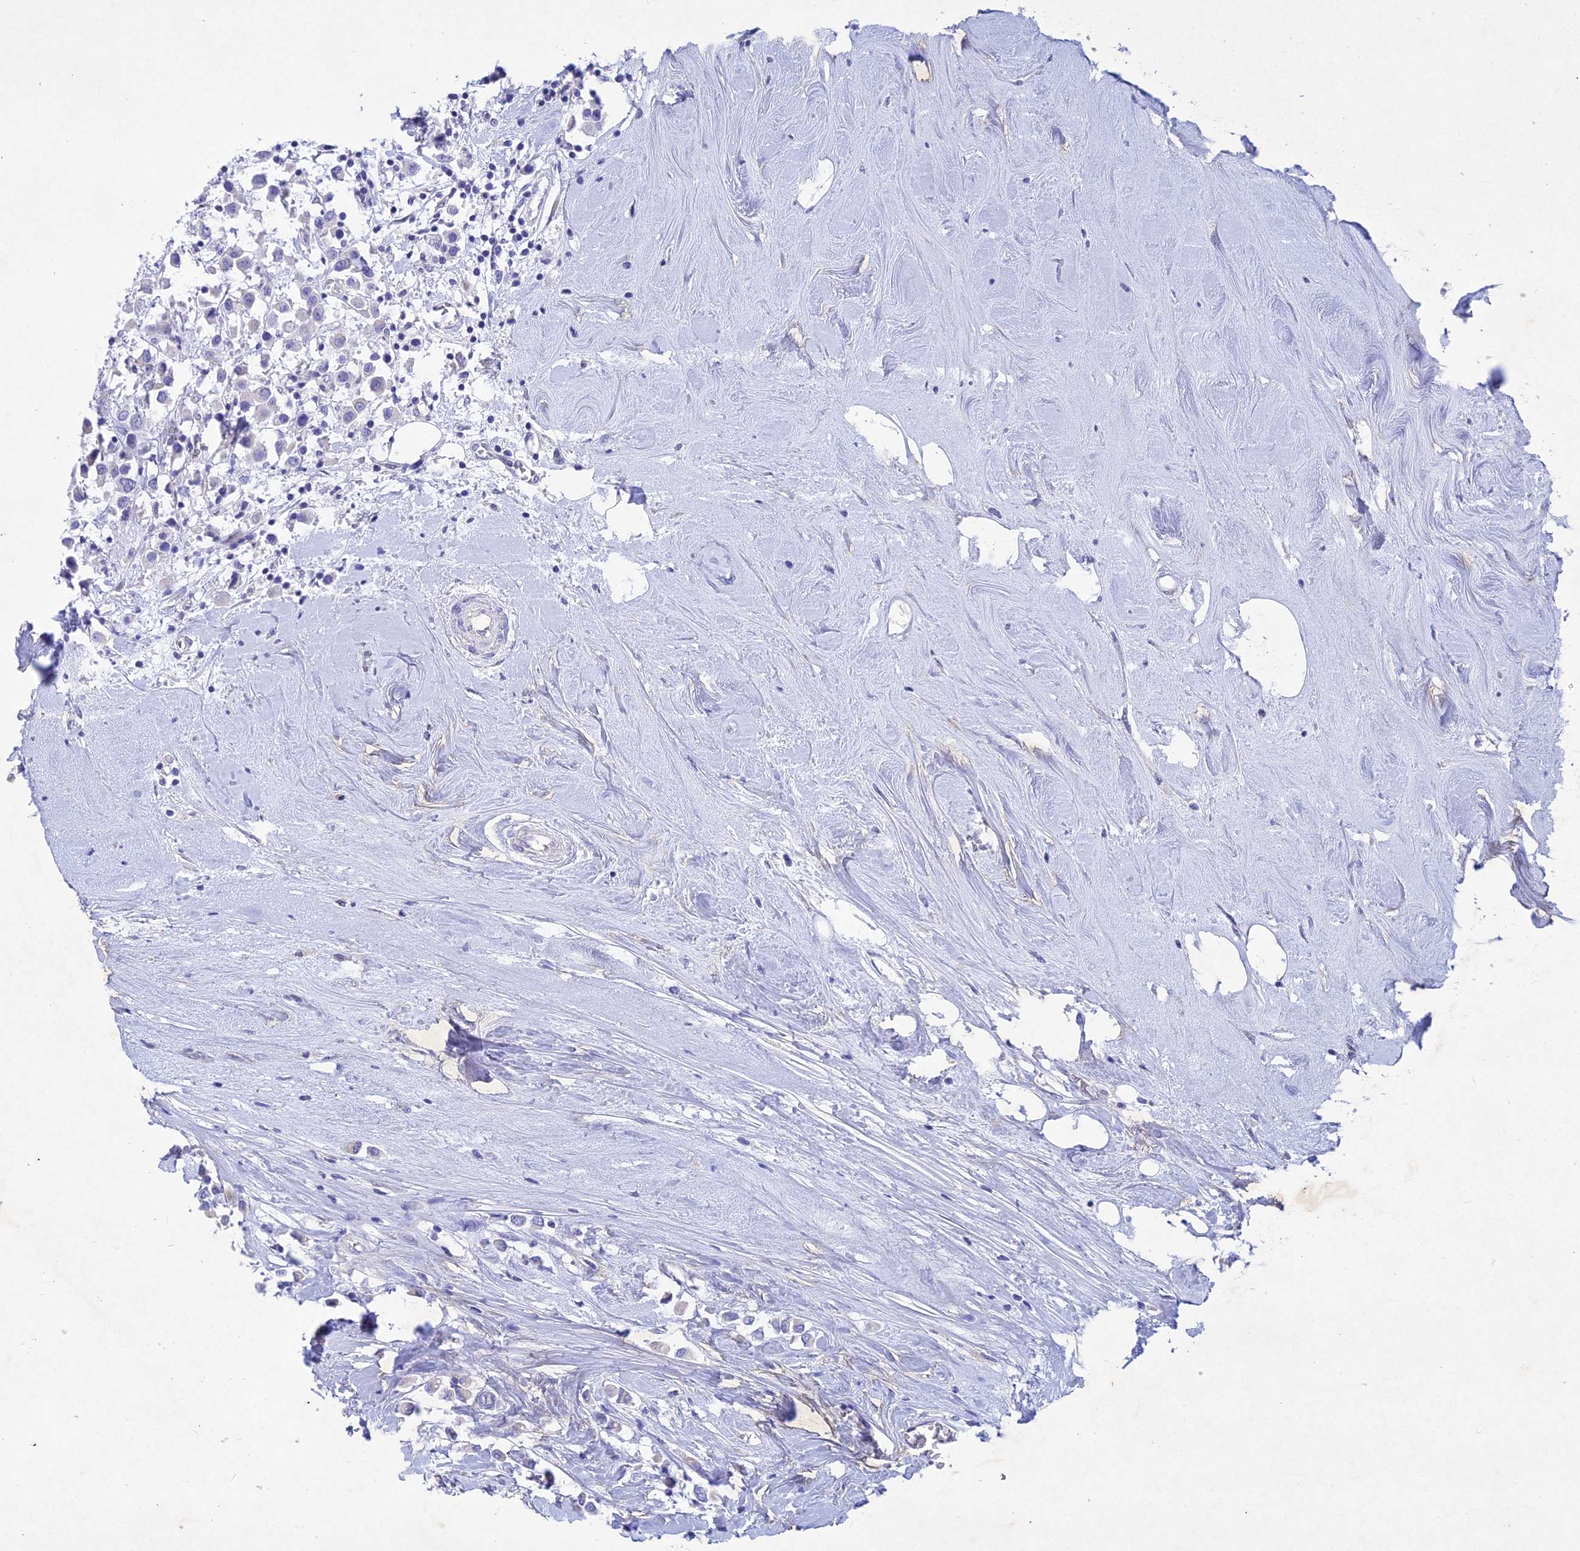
{"staining": {"intensity": "negative", "quantity": "none", "location": "none"}, "tissue": "breast cancer", "cell_type": "Tumor cells", "image_type": "cancer", "snomed": [{"axis": "morphology", "description": "Duct carcinoma"}, {"axis": "topography", "description": "Breast"}], "caption": "The photomicrograph demonstrates no significant positivity in tumor cells of breast infiltrating ductal carcinoma. (Stains: DAB (3,3'-diaminobenzidine) immunohistochemistry (IHC) with hematoxylin counter stain, Microscopy: brightfield microscopy at high magnification).", "gene": "BTBD19", "patient": {"sex": "female", "age": 61}}